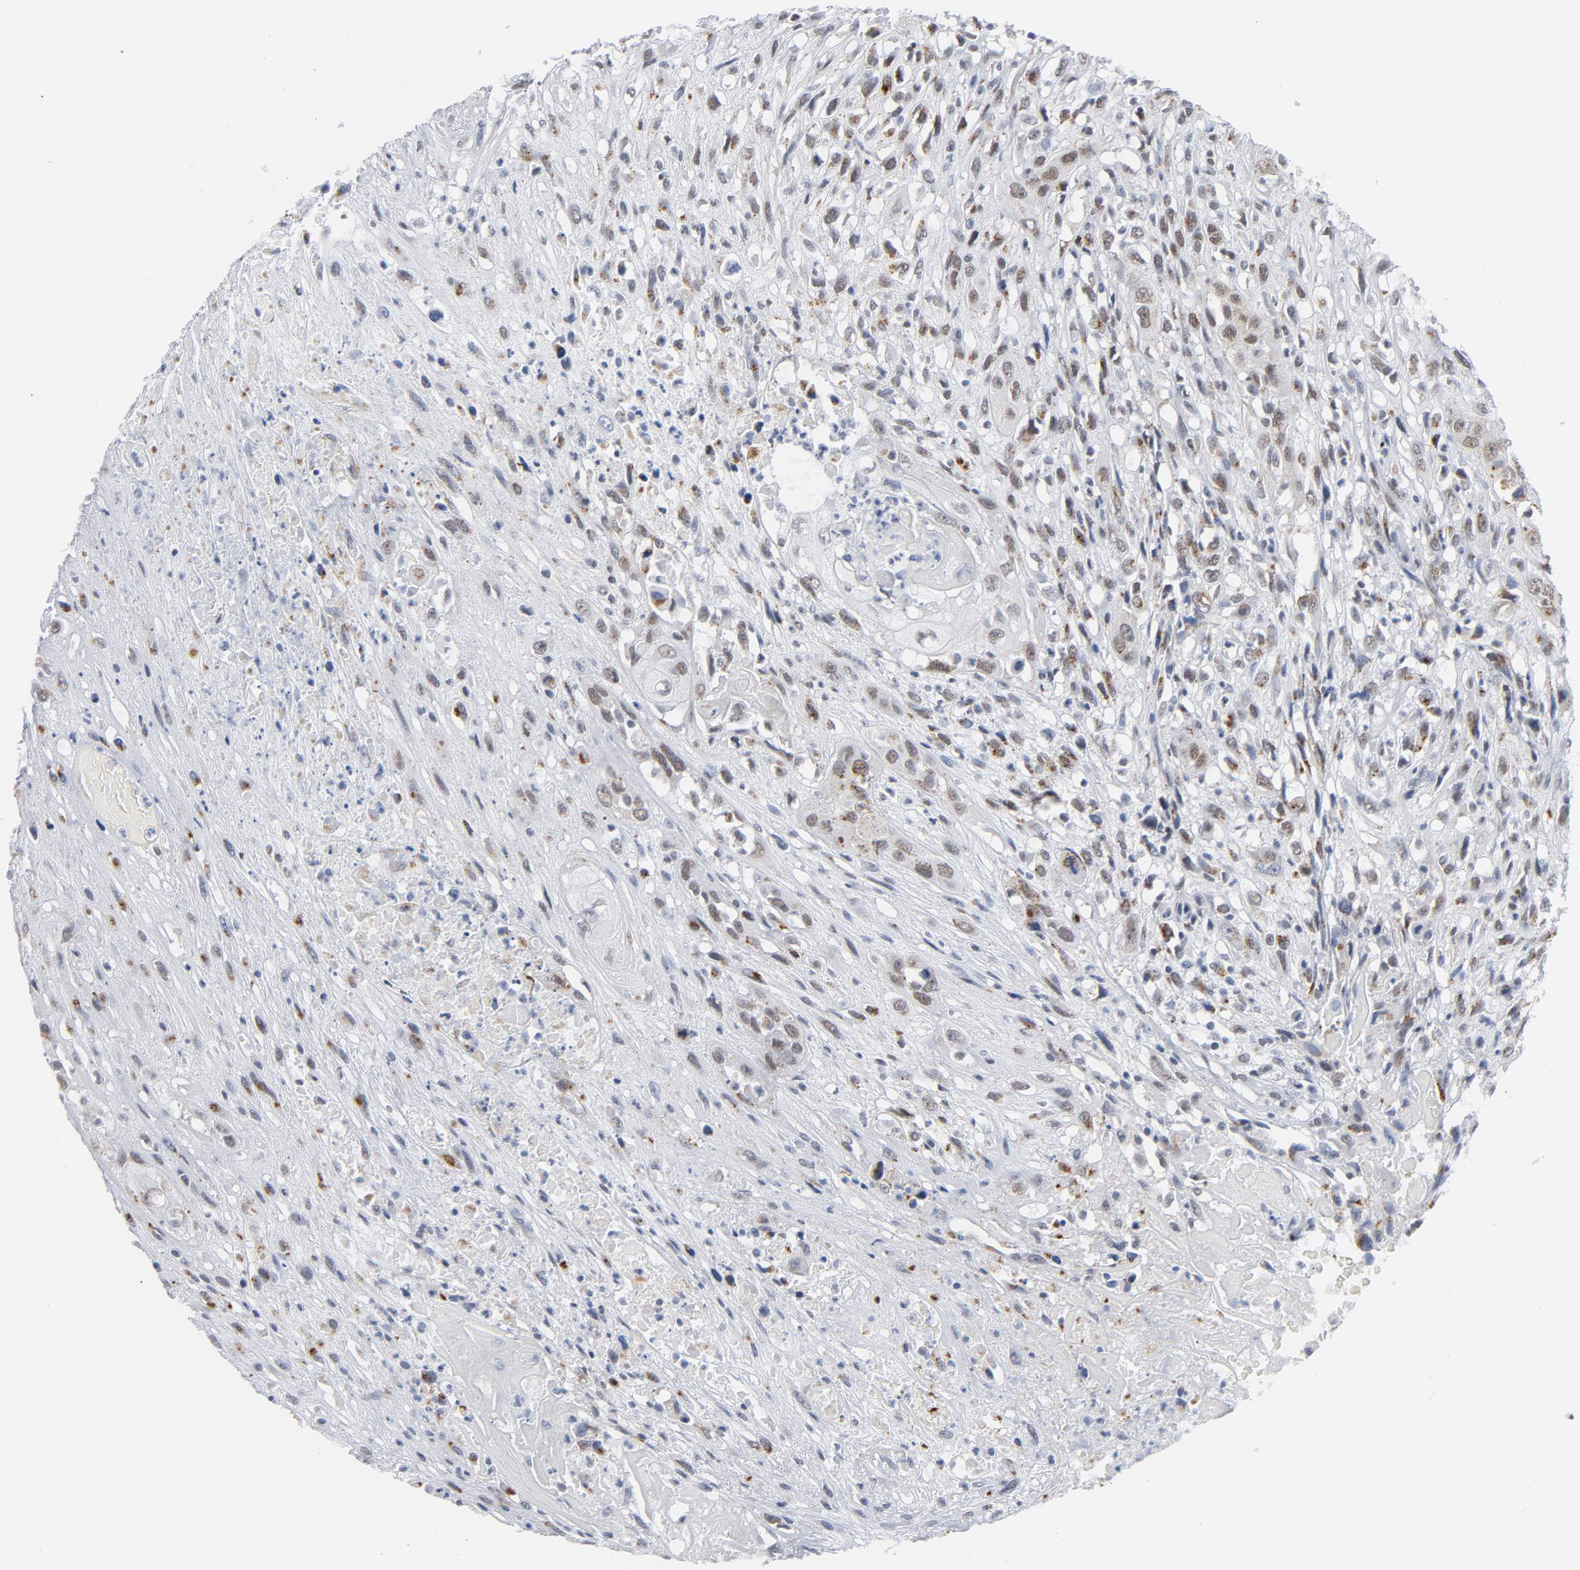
{"staining": {"intensity": "weak", "quantity": "25%-75%", "location": "nuclear"}, "tissue": "head and neck cancer", "cell_type": "Tumor cells", "image_type": "cancer", "snomed": [{"axis": "morphology", "description": "Necrosis, NOS"}, {"axis": "morphology", "description": "Neoplasm, malignant, NOS"}, {"axis": "topography", "description": "Salivary gland"}, {"axis": "topography", "description": "Head-Neck"}], "caption": "A brown stain highlights weak nuclear positivity of a protein in head and neck neoplasm (malignant) tumor cells. (Stains: DAB (3,3'-diaminobenzidine) in brown, nuclei in blue, Microscopy: brightfield microscopy at high magnification).", "gene": "BAP1", "patient": {"sex": "male", "age": 43}}